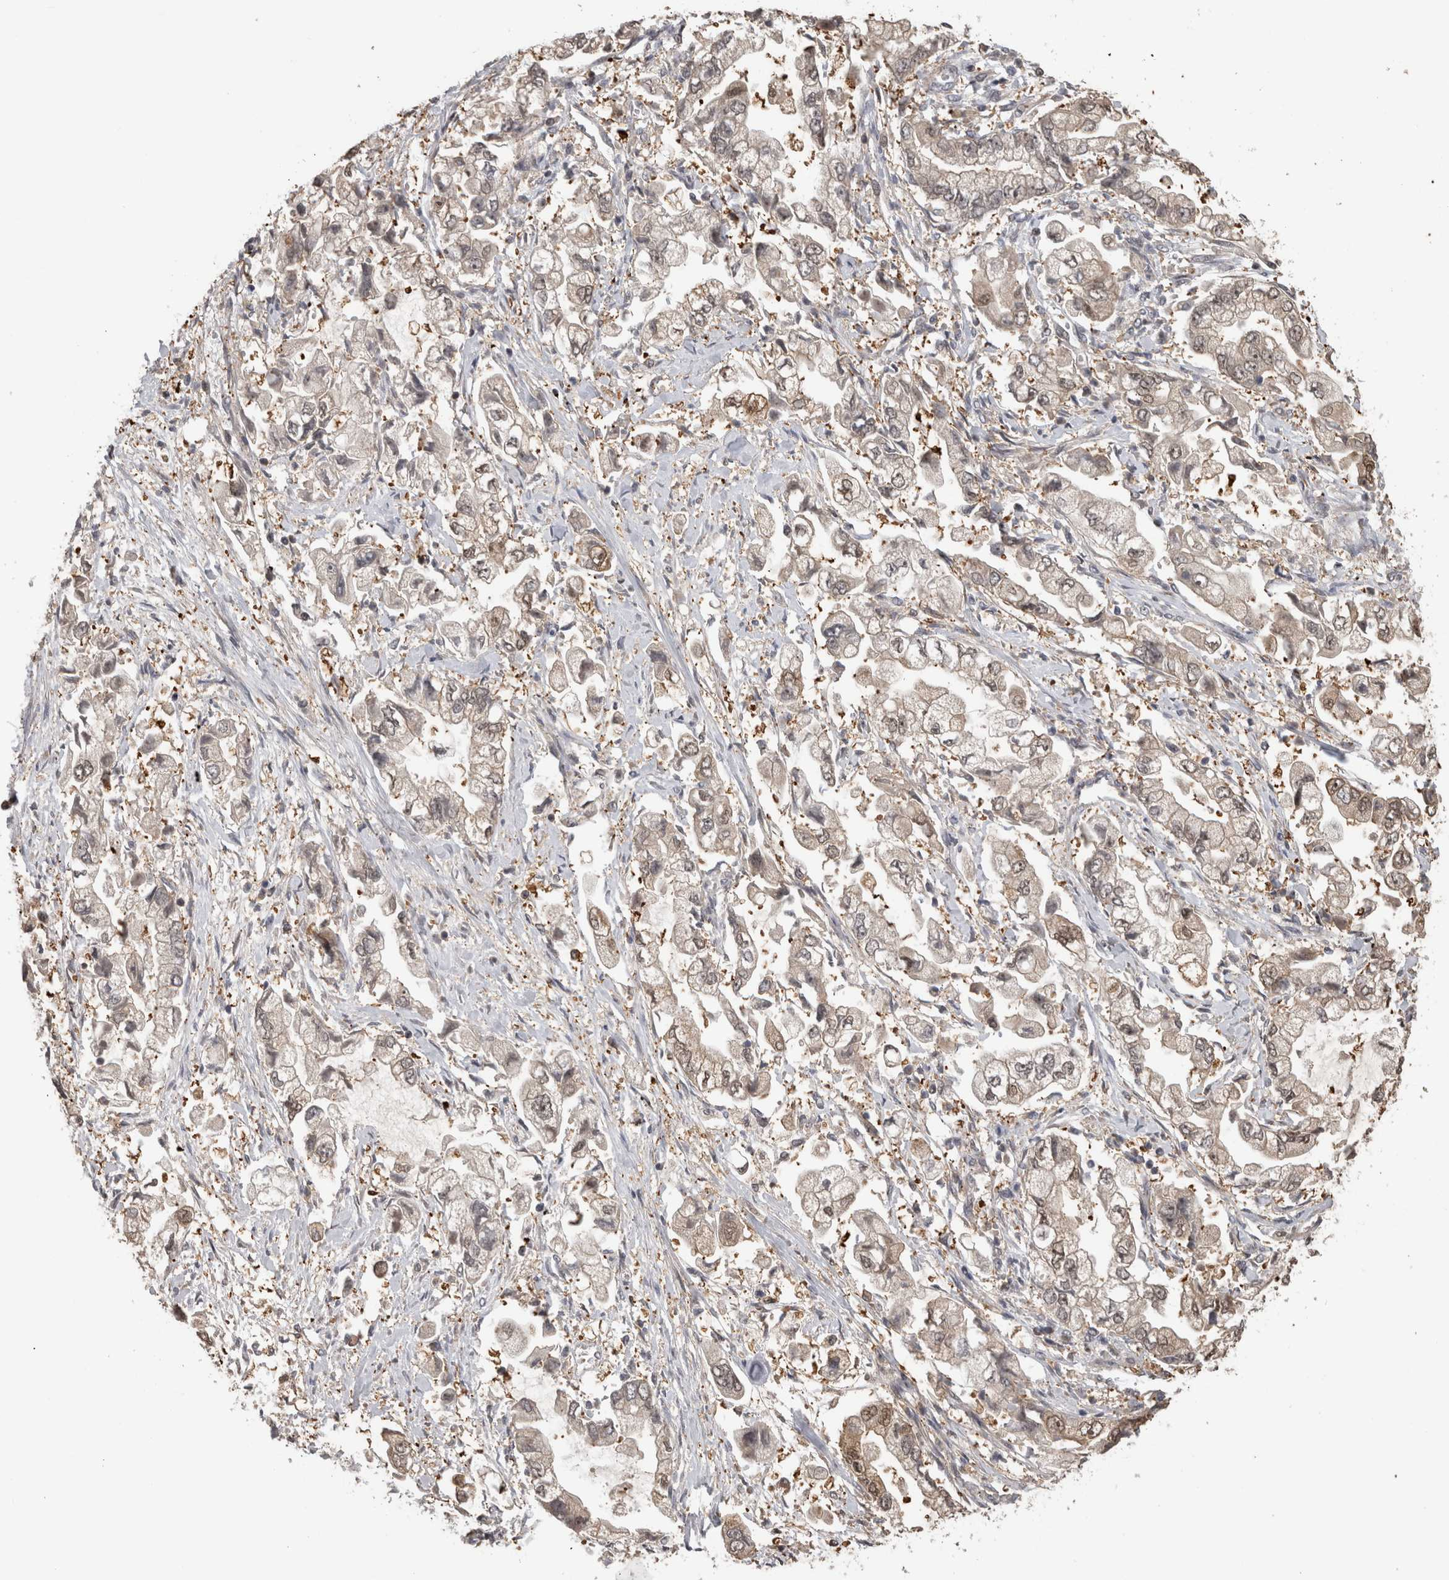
{"staining": {"intensity": "weak", "quantity": "<25%", "location": "cytoplasmic/membranous,nuclear"}, "tissue": "stomach cancer", "cell_type": "Tumor cells", "image_type": "cancer", "snomed": [{"axis": "morphology", "description": "Normal tissue, NOS"}, {"axis": "morphology", "description": "Adenocarcinoma, NOS"}, {"axis": "topography", "description": "Stomach"}], "caption": "The IHC photomicrograph has no significant positivity in tumor cells of stomach cancer tissue.", "gene": "USH1G", "patient": {"sex": "male", "age": 62}}